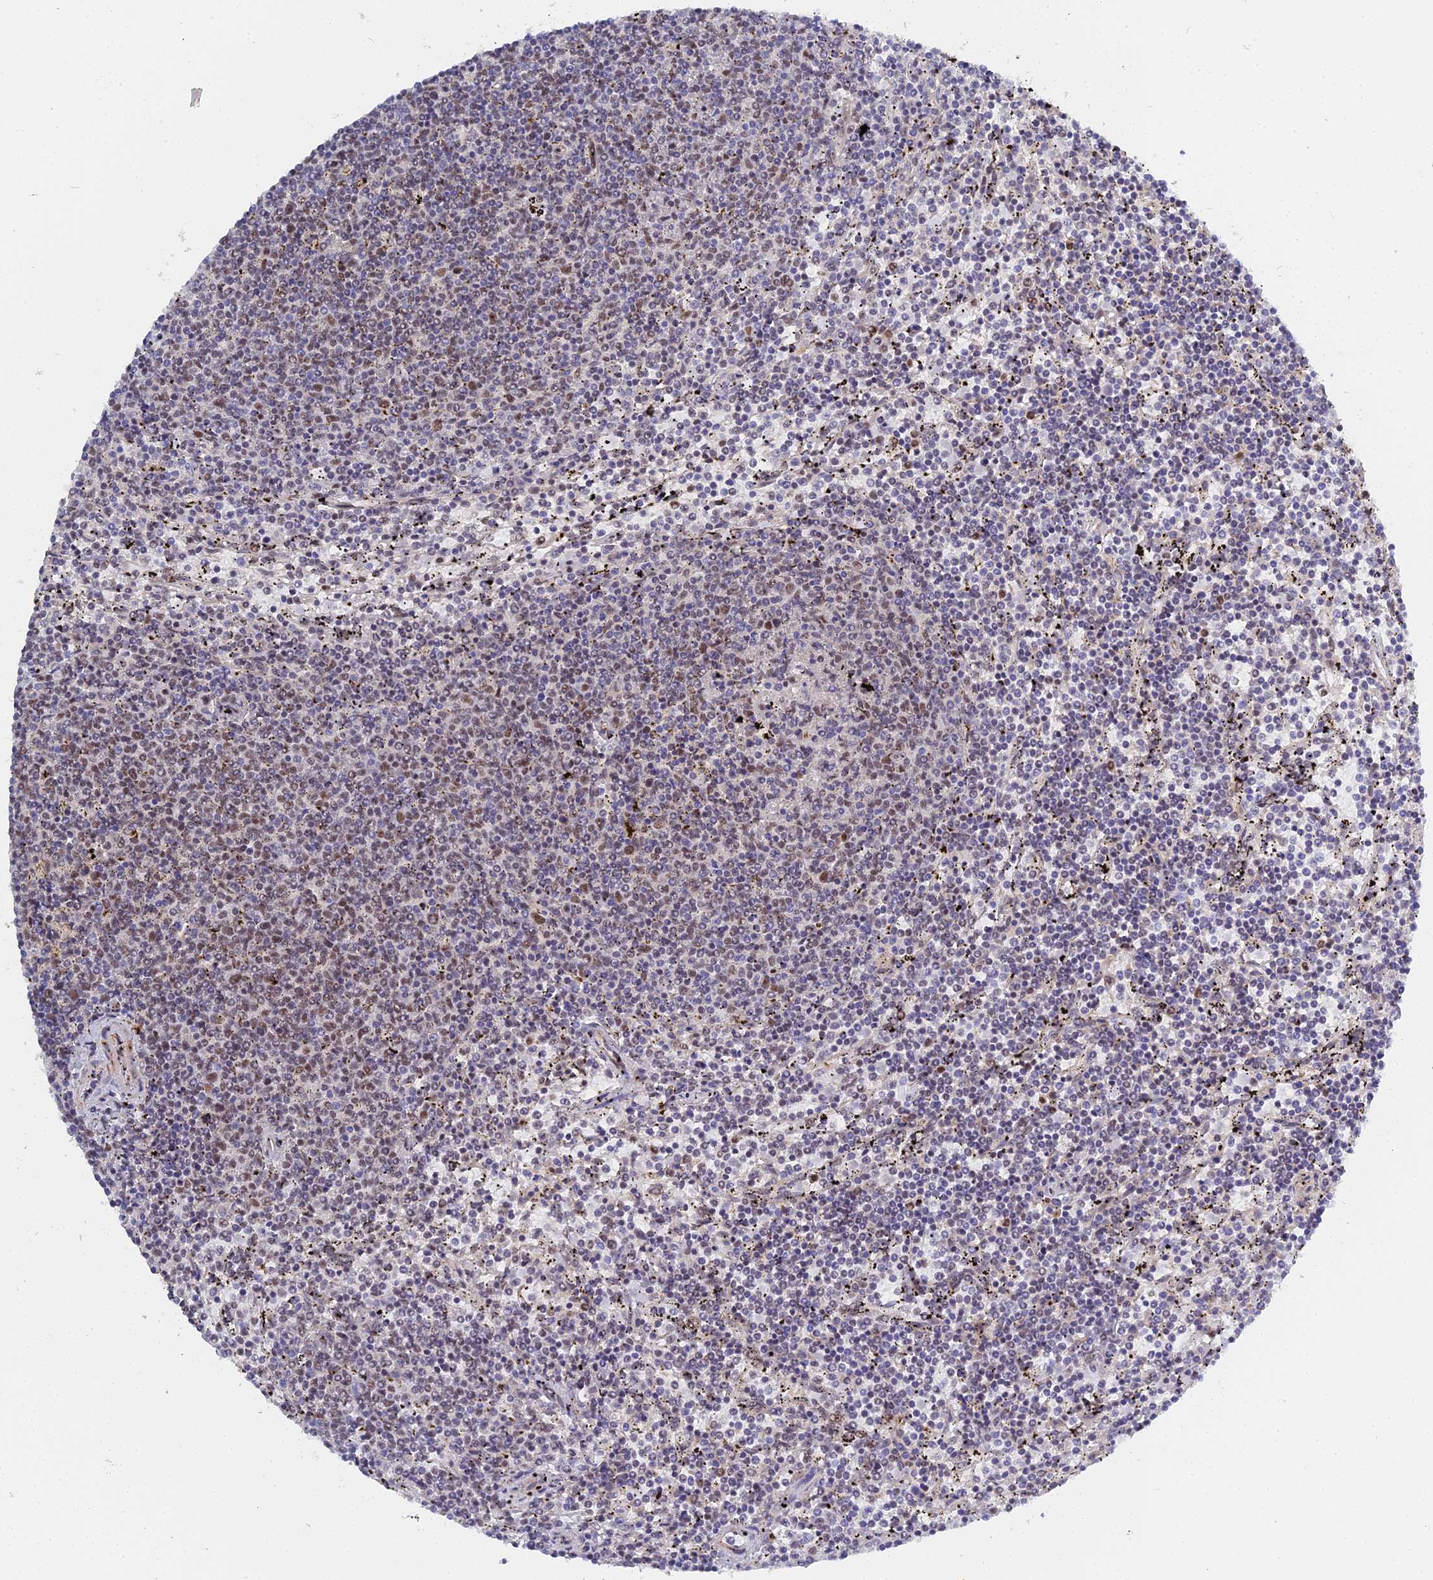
{"staining": {"intensity": "negative", "quantity": "none", "location": "none"}, "tissue": "lymphoma", "cell_type": "Tumor cells", "image_type": "cancer", "snomed": [{"axis": "morphology", "description": "Malignant lymphoma, non-Hodgkin's type, Low grade"}, {"axis": "topography", "description": "Spleen"}], "caption": "High magnification brightfield microscopy of lymphoma stained with DAB (3,3'-diaminobenzidine) (brown) and counterstained with hematoxylin (blue): tumor cells show no significant positivity.", "gene": "CCDC85A", "patient": {"sex": "female", "age": 50}}